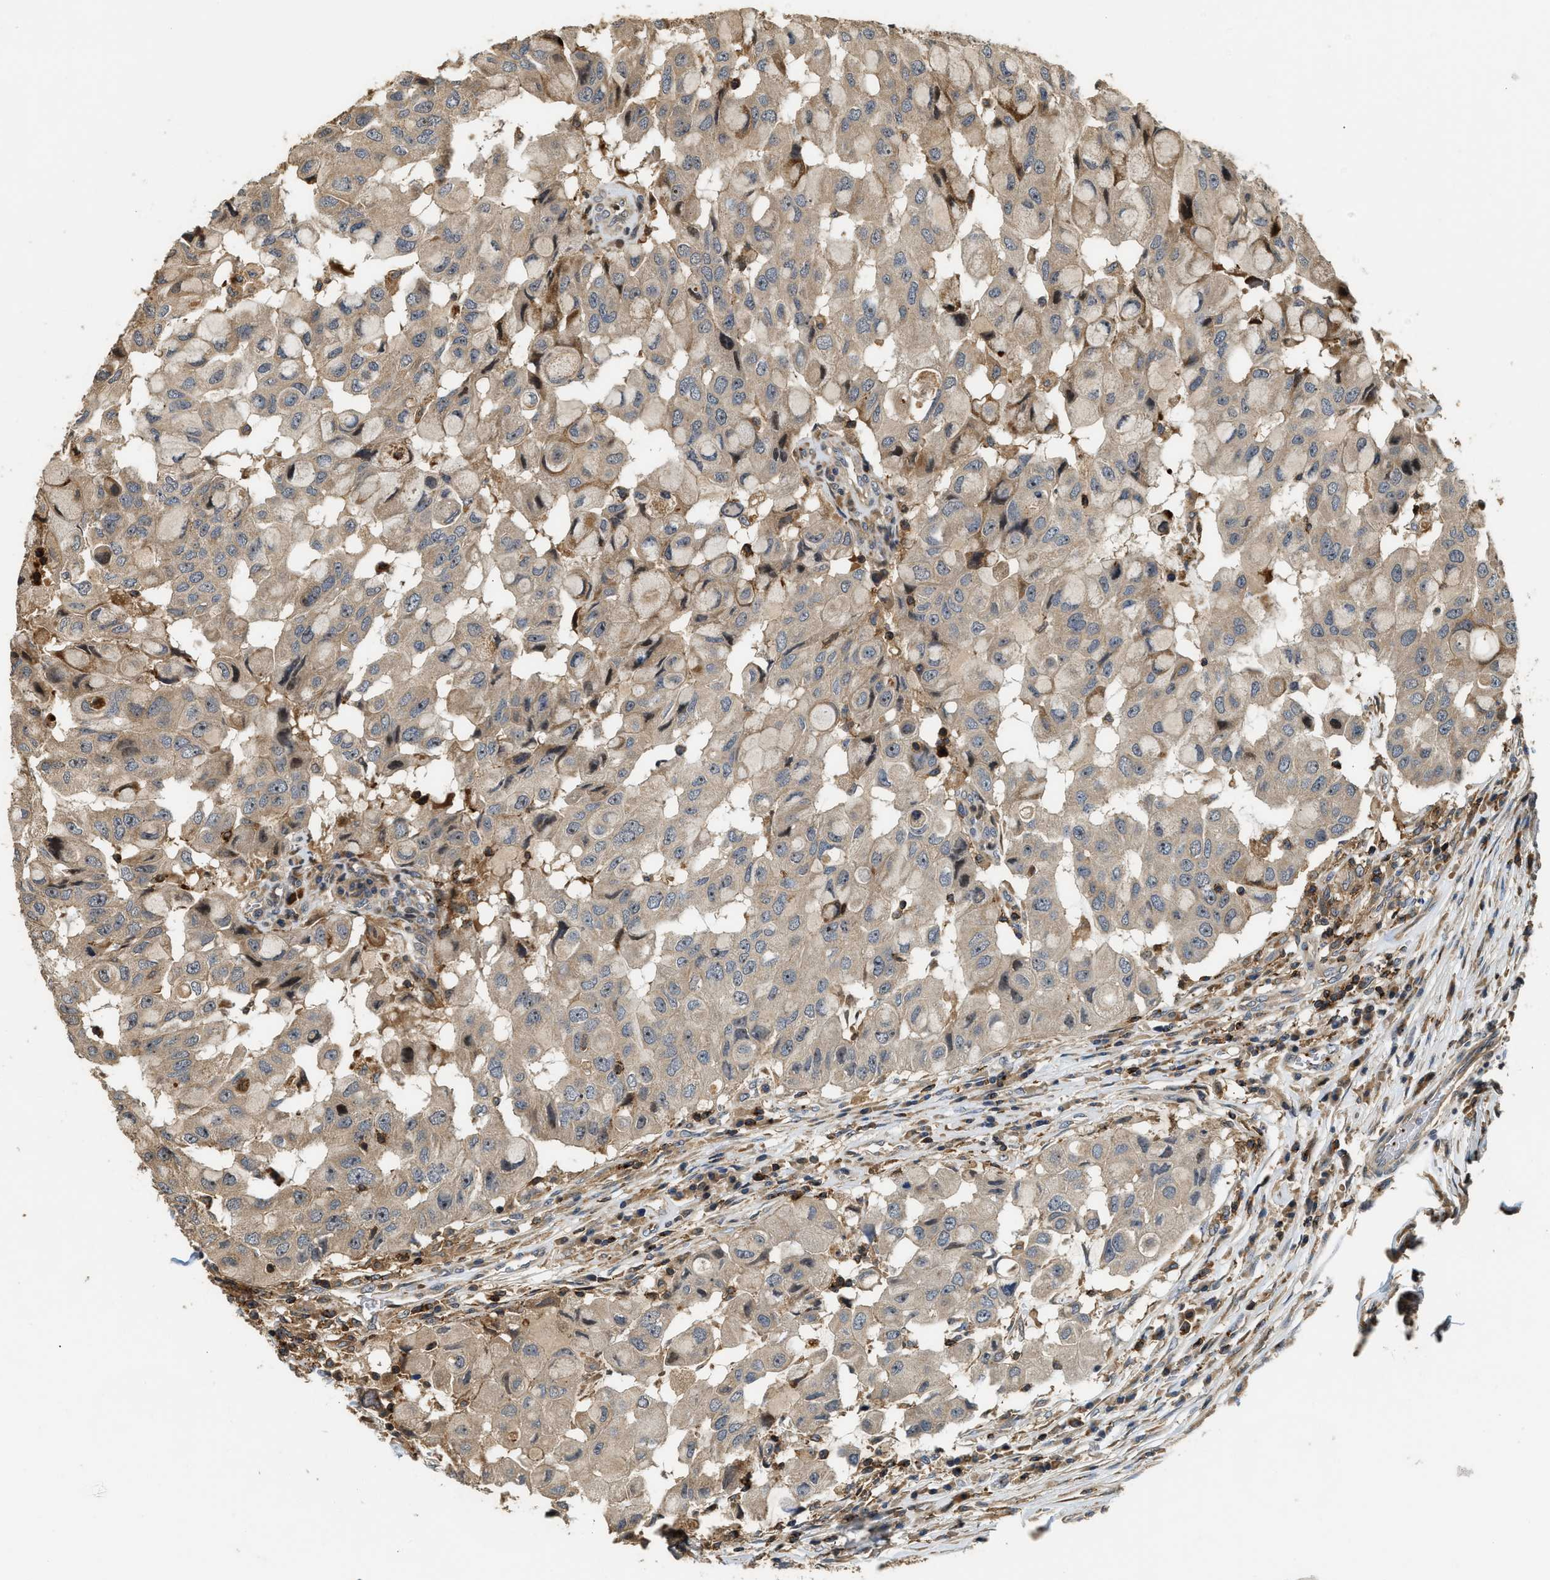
{"staining": {"intensity": "moderate", "quantity": ">75%", "location": "cytoplasmic/membranous"}, "tissue": "breast cancer", "cell_type": "Tumor cells", "image_type": "cancer", "snomed": [{"axis": "morphology", "description": "Duct carcinoma"}, {"axis": "topography", "description": "Breast"}], "caption": "Moderate cytoplasmic/membranous expression for a protein is seen in about >75% of tumor cells of breast cancer (invasive ductal carcinoma) using IHC.", "gene": "SNX5", "patient": {"sex": "female", "age": 27}}